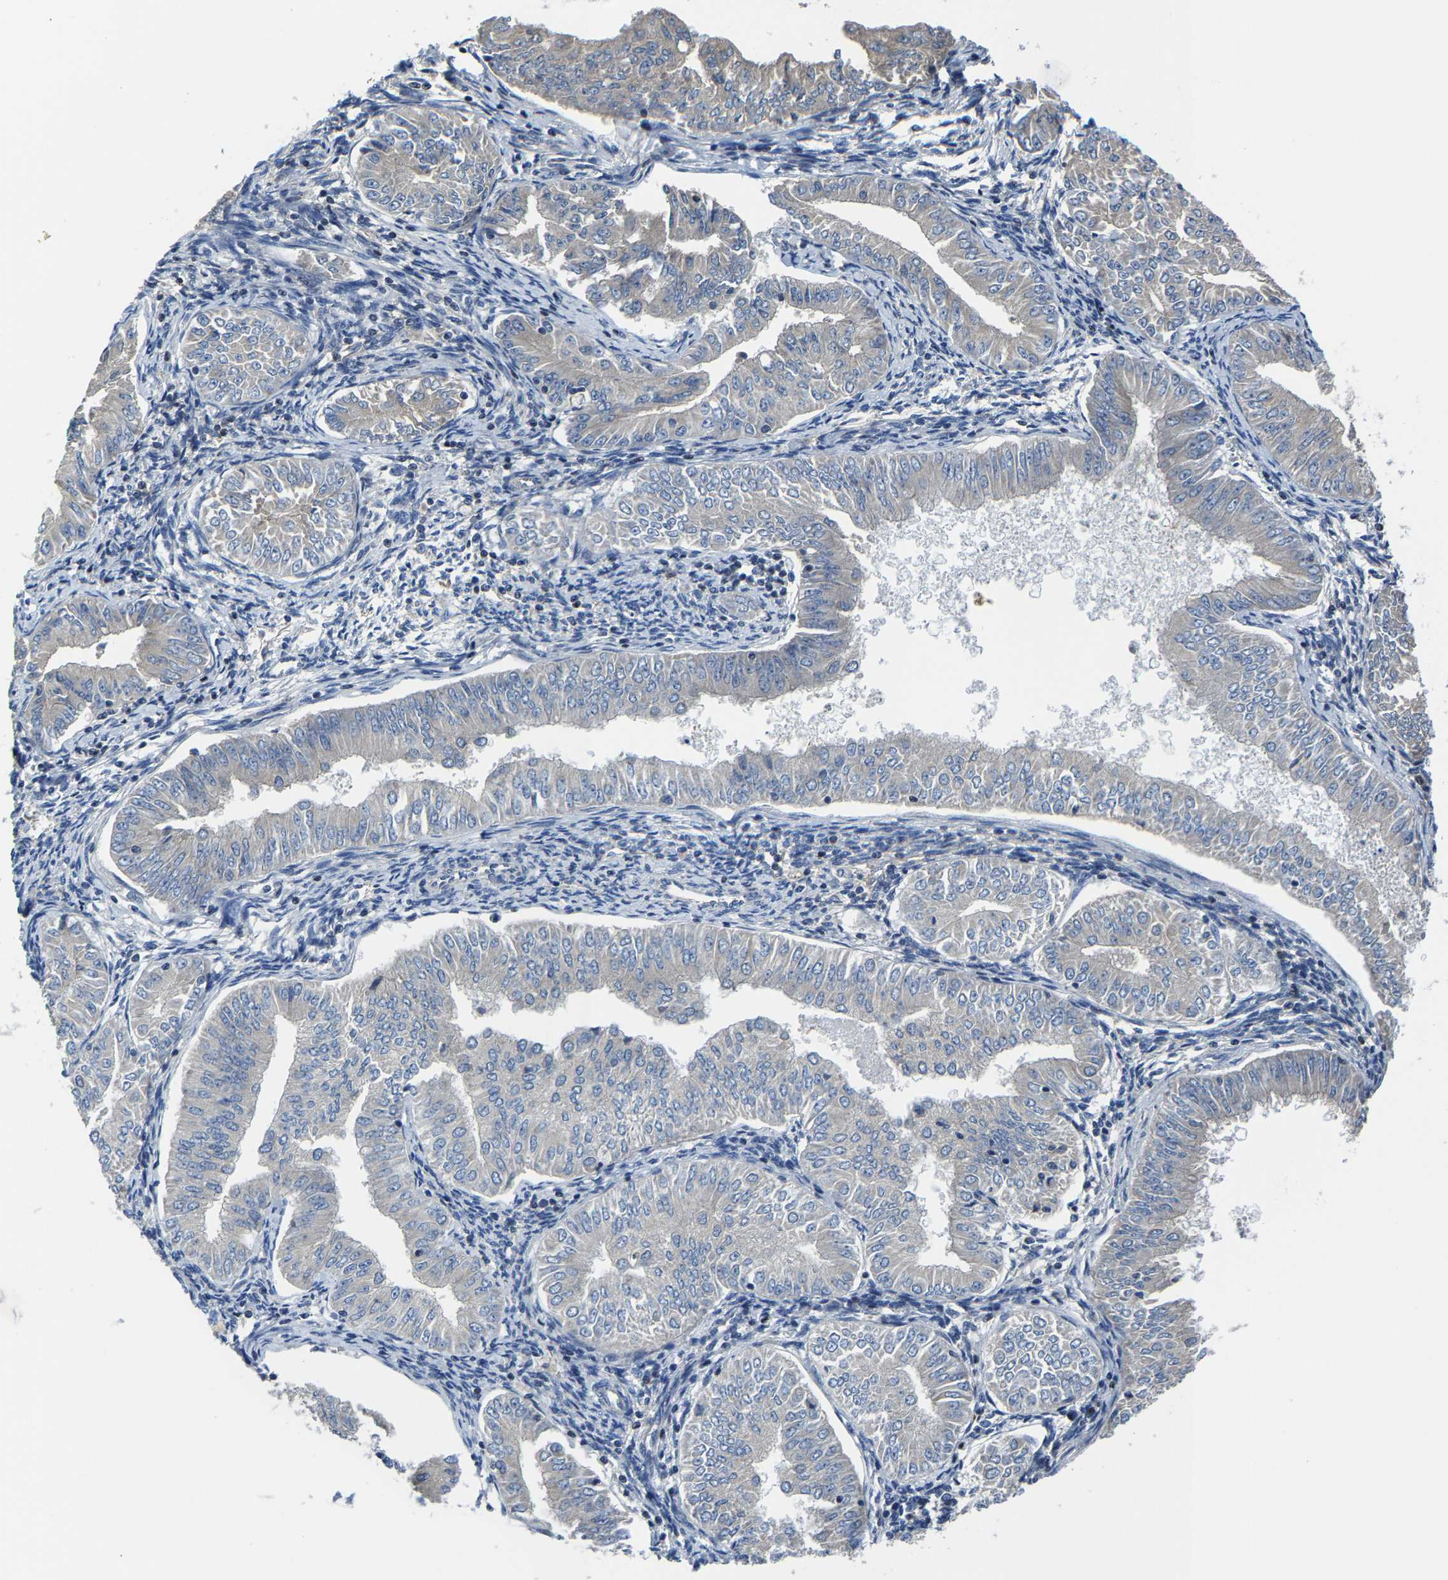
{"staining": {"intensity": "negative", "quantity": "none", "location": "none"}, "tissue": "endometrial cancer", "cell_type": "Tumor cells", "image_type": "cancer", "snomed": [{"axis": "morphology", "description": "Normal tissue, NOS"}, {"axis": "morphology", "description": "Adenocarcinoma, NOS"}, {"axis": "topography", "description": "Endometrium"}], "caption": "Immunohistochemistry (IHC) micrograph of endometrial cancer (adenocarcinoma) stained for a protein (brown), which exhibits no expression in tumor cells.", "gene": "AGBL3", "patient": {"sex": "female", "age": 53}}